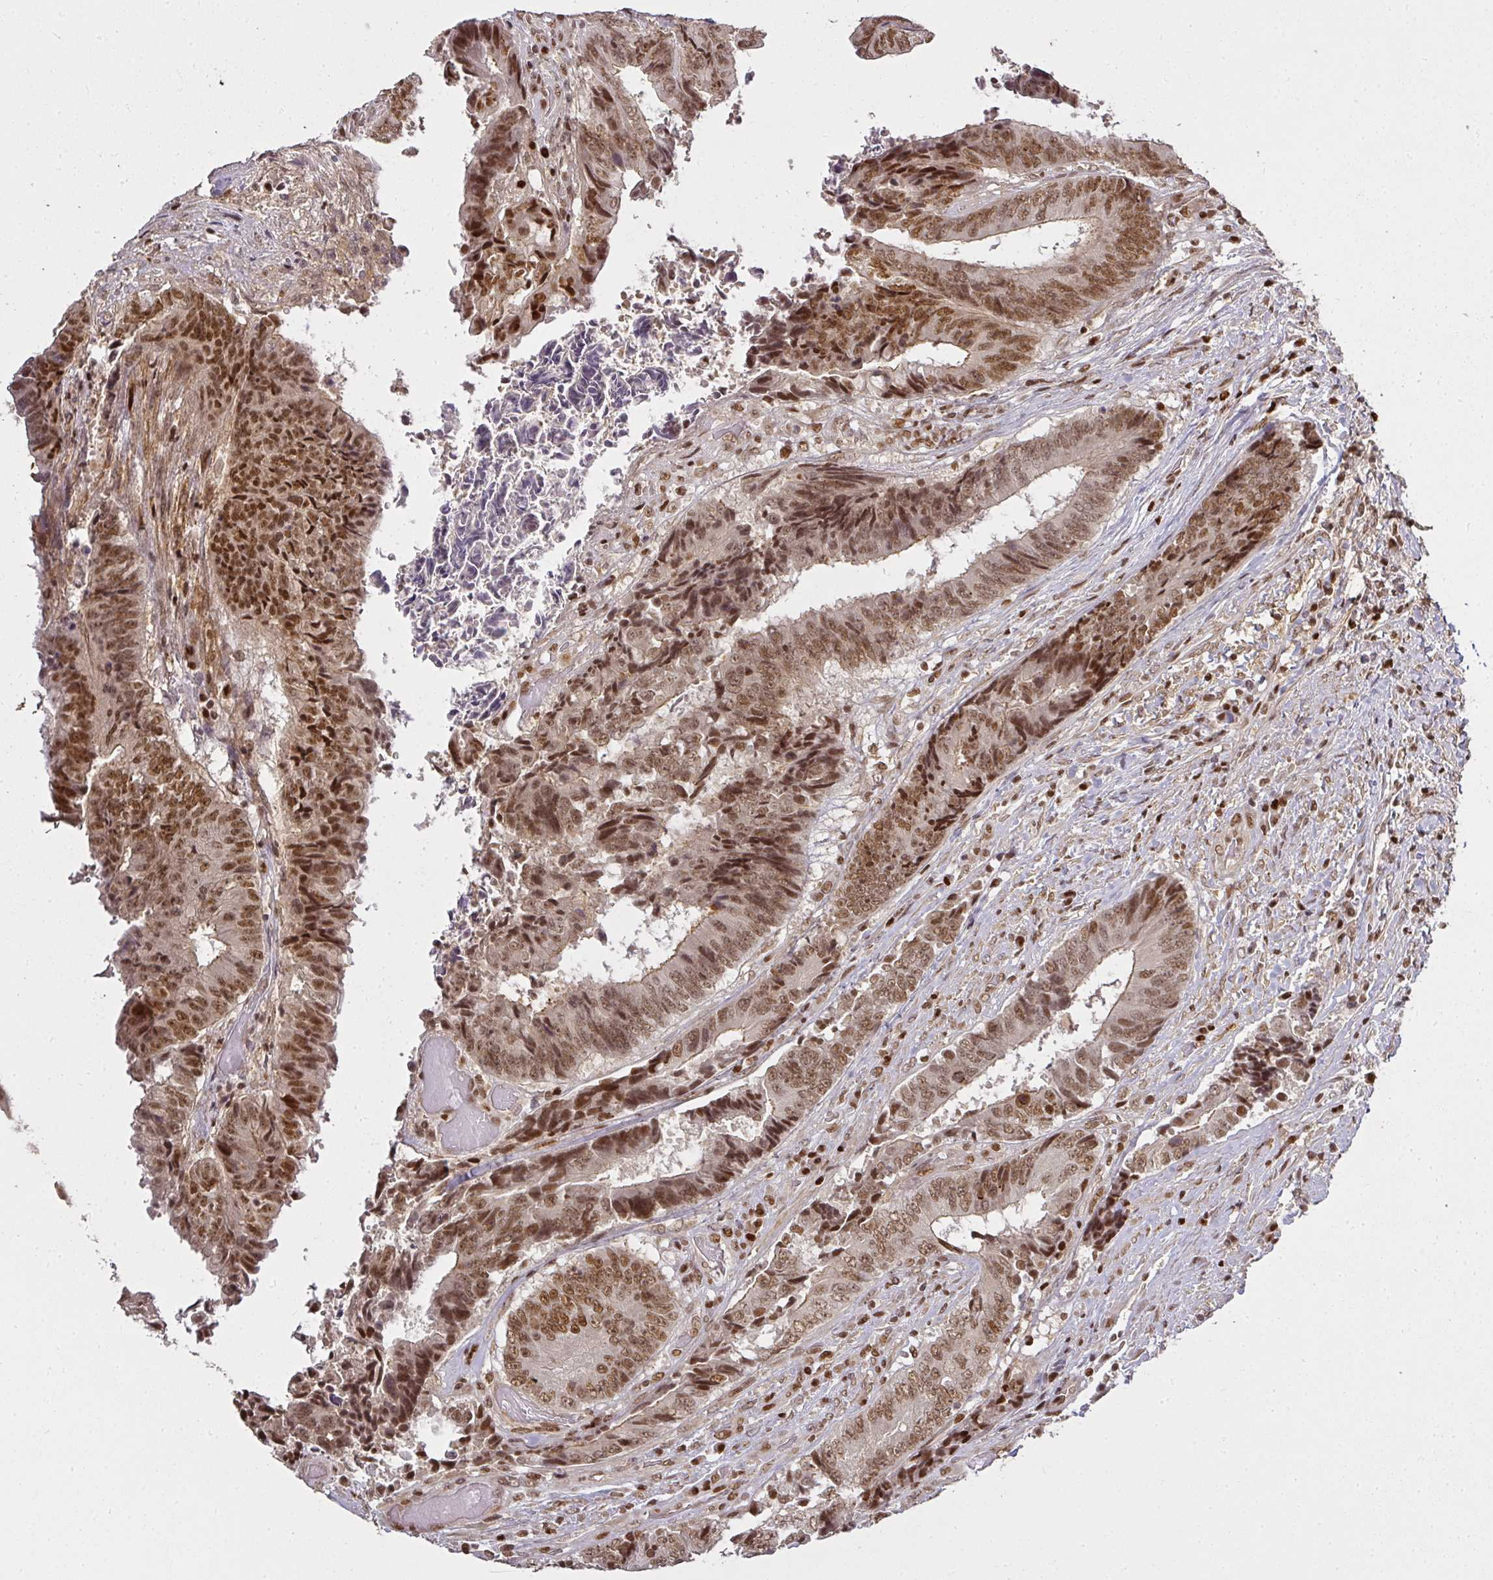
{"staining": {"intensity": "moderate", "quantity": ">75%", "location": "cytoplasmic/membranous,nuclear"}, "tissue": "colorectal cancer", "cell_type": "Tumor cells", "image_type": "cancer", "snomed": [{"axis": "morphology", "description": "Adenocarcinoma, NOS"}, {"axis": "topography", "description": "Rectum"}], "caption": "This micrograph exhibits IHC staining of human colorectal cancer (adenocarcinoma), with medium moderate cytoplasmic/membranous and nuclear expression in about >75% of tumor cells.", "gene": "GPRIN2", "patient": {"sex": "male", "age": 72}}